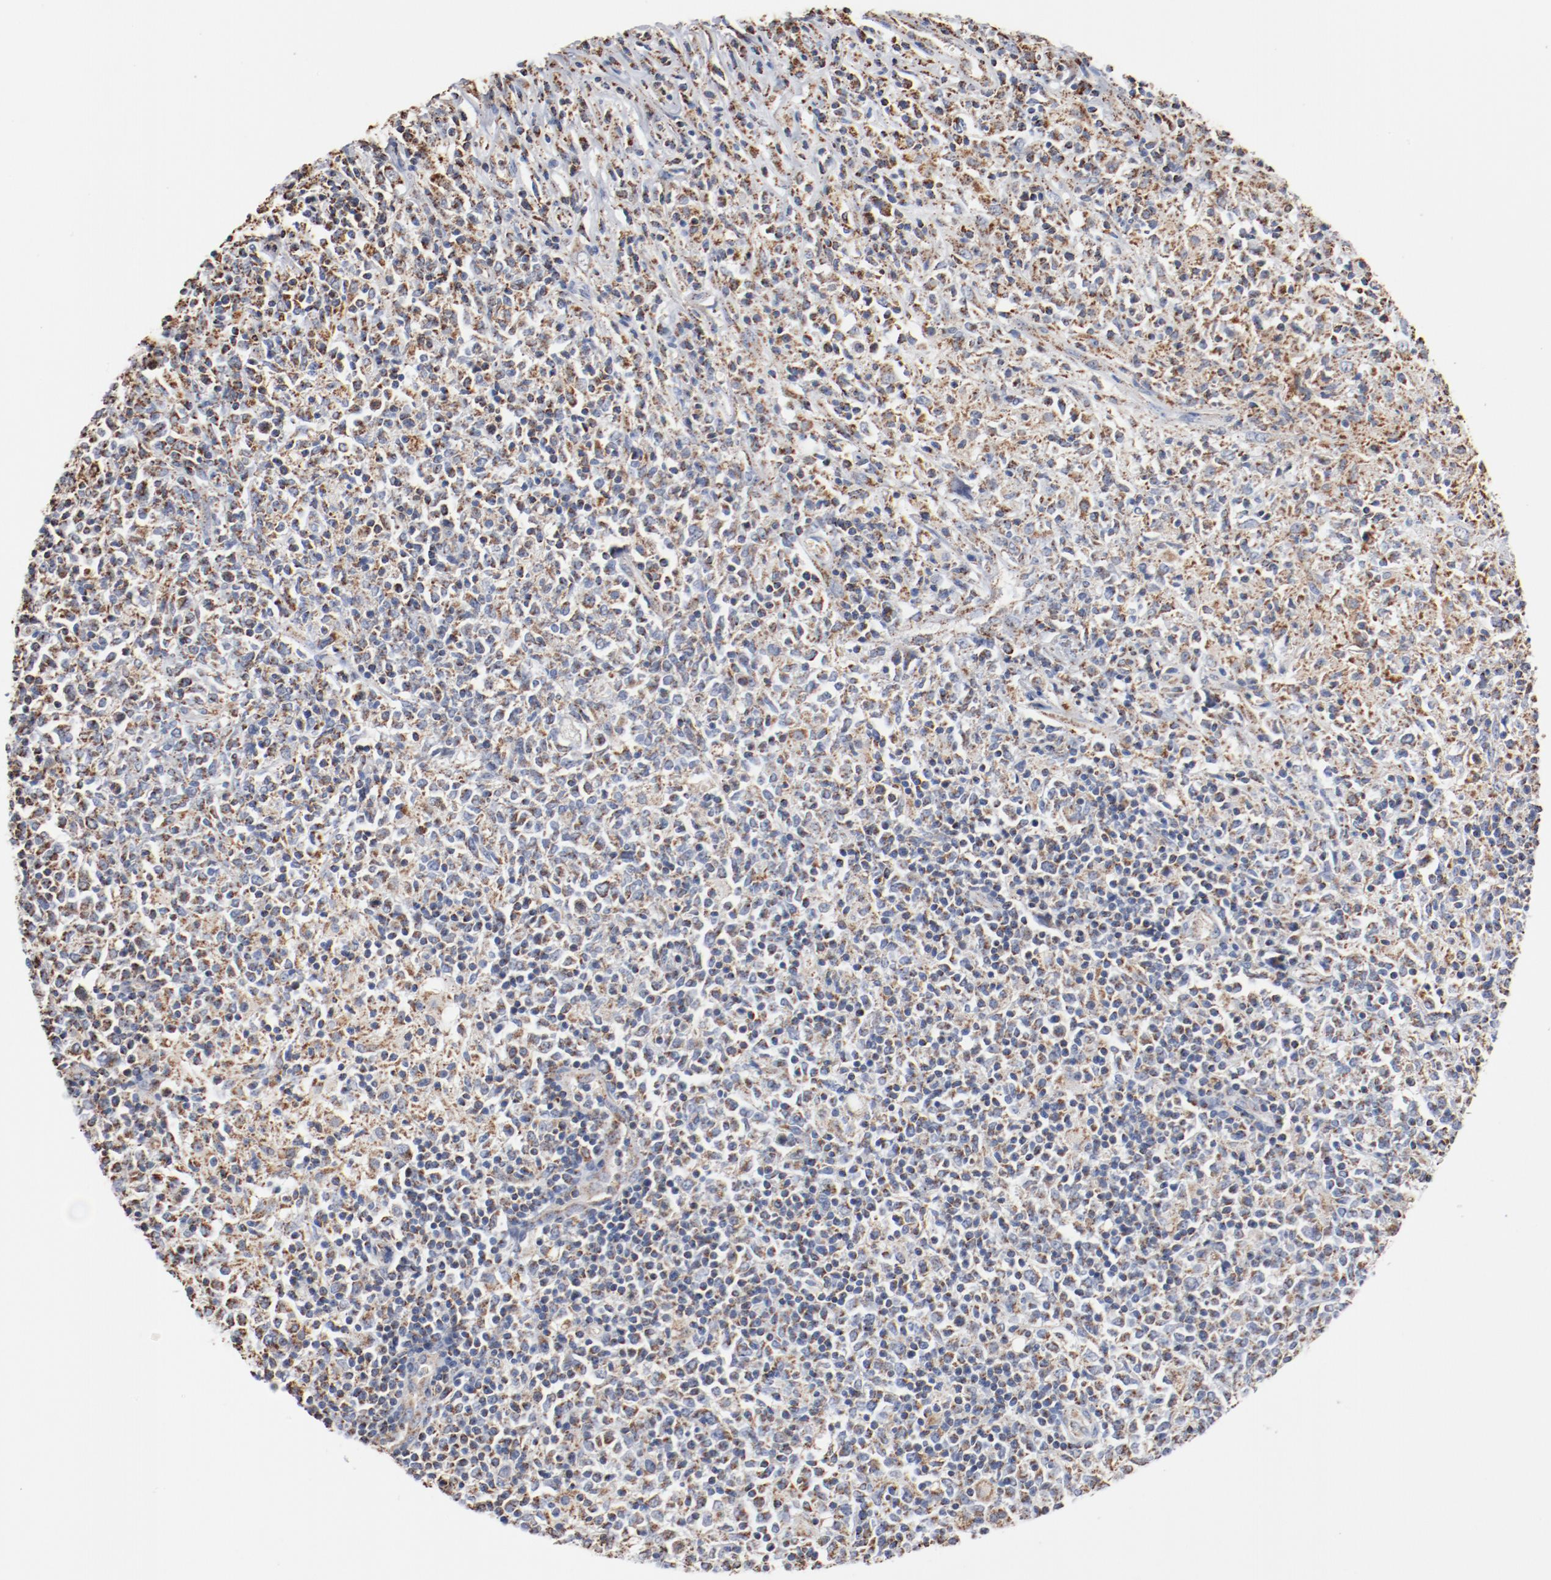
{"staining": {"intensity": "moderate", "quantity": ">75%", "location": "cytoplasmic/membranous"}, "tissue": "lymphoma", "cell_type": "Tumor cells", "image_type": "cancer", "snomed": [{"axis": "morphology", "description": "Malignant lymphoma, non-Hodgkin's type, High grade"}, {"axis": "topography", "description": "Lymph node"}], "caption": "Malignant lymphoma, non-Hodgkin's type (high-grade) stained with immunohistochemistry shows moderate cytoplasmic/membranous staining in about >75% of tumor cells. (IHC, brightfield microscopy, high magnification).", "gene": "NDUFS4", "patient": {"sex": "female", "age": 84}}